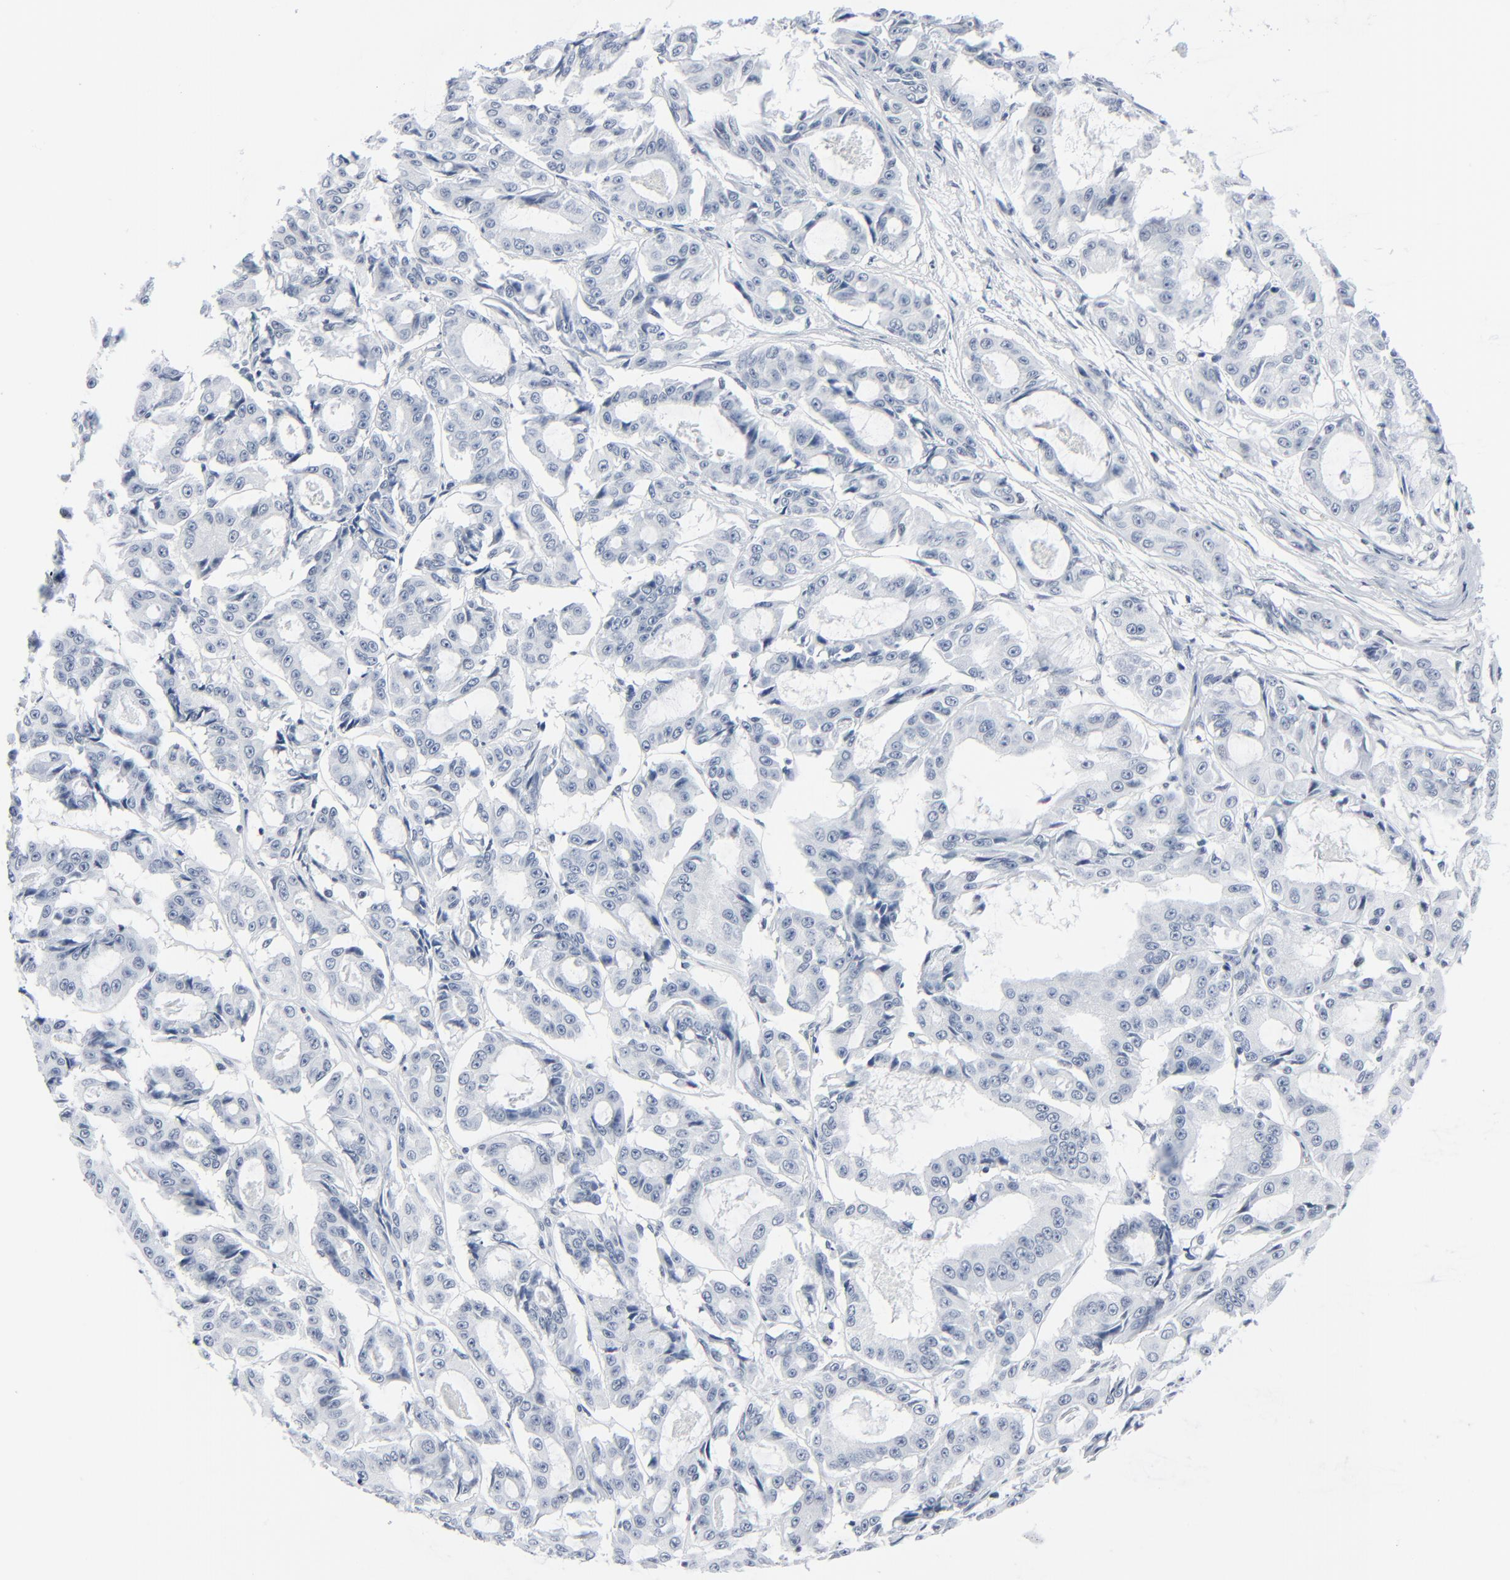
{"staining": {"intensity": "negative", "quantity": "none", "location": "none"}, "tissue": "ovarian cancer", "cell_type": "Tumor cells", "image_type": "cancer", "snomed": [{"axis": "morphology", "description": "Carcinoma, endometroid"}, {"axis": "topography", "description": "Ovary"}], "caption": "The photomicrograph reveals no staining of tumor cells in ovarian cancer.", "gene": "SIRT1", "patient": {"sex": "female", "age": 61}}